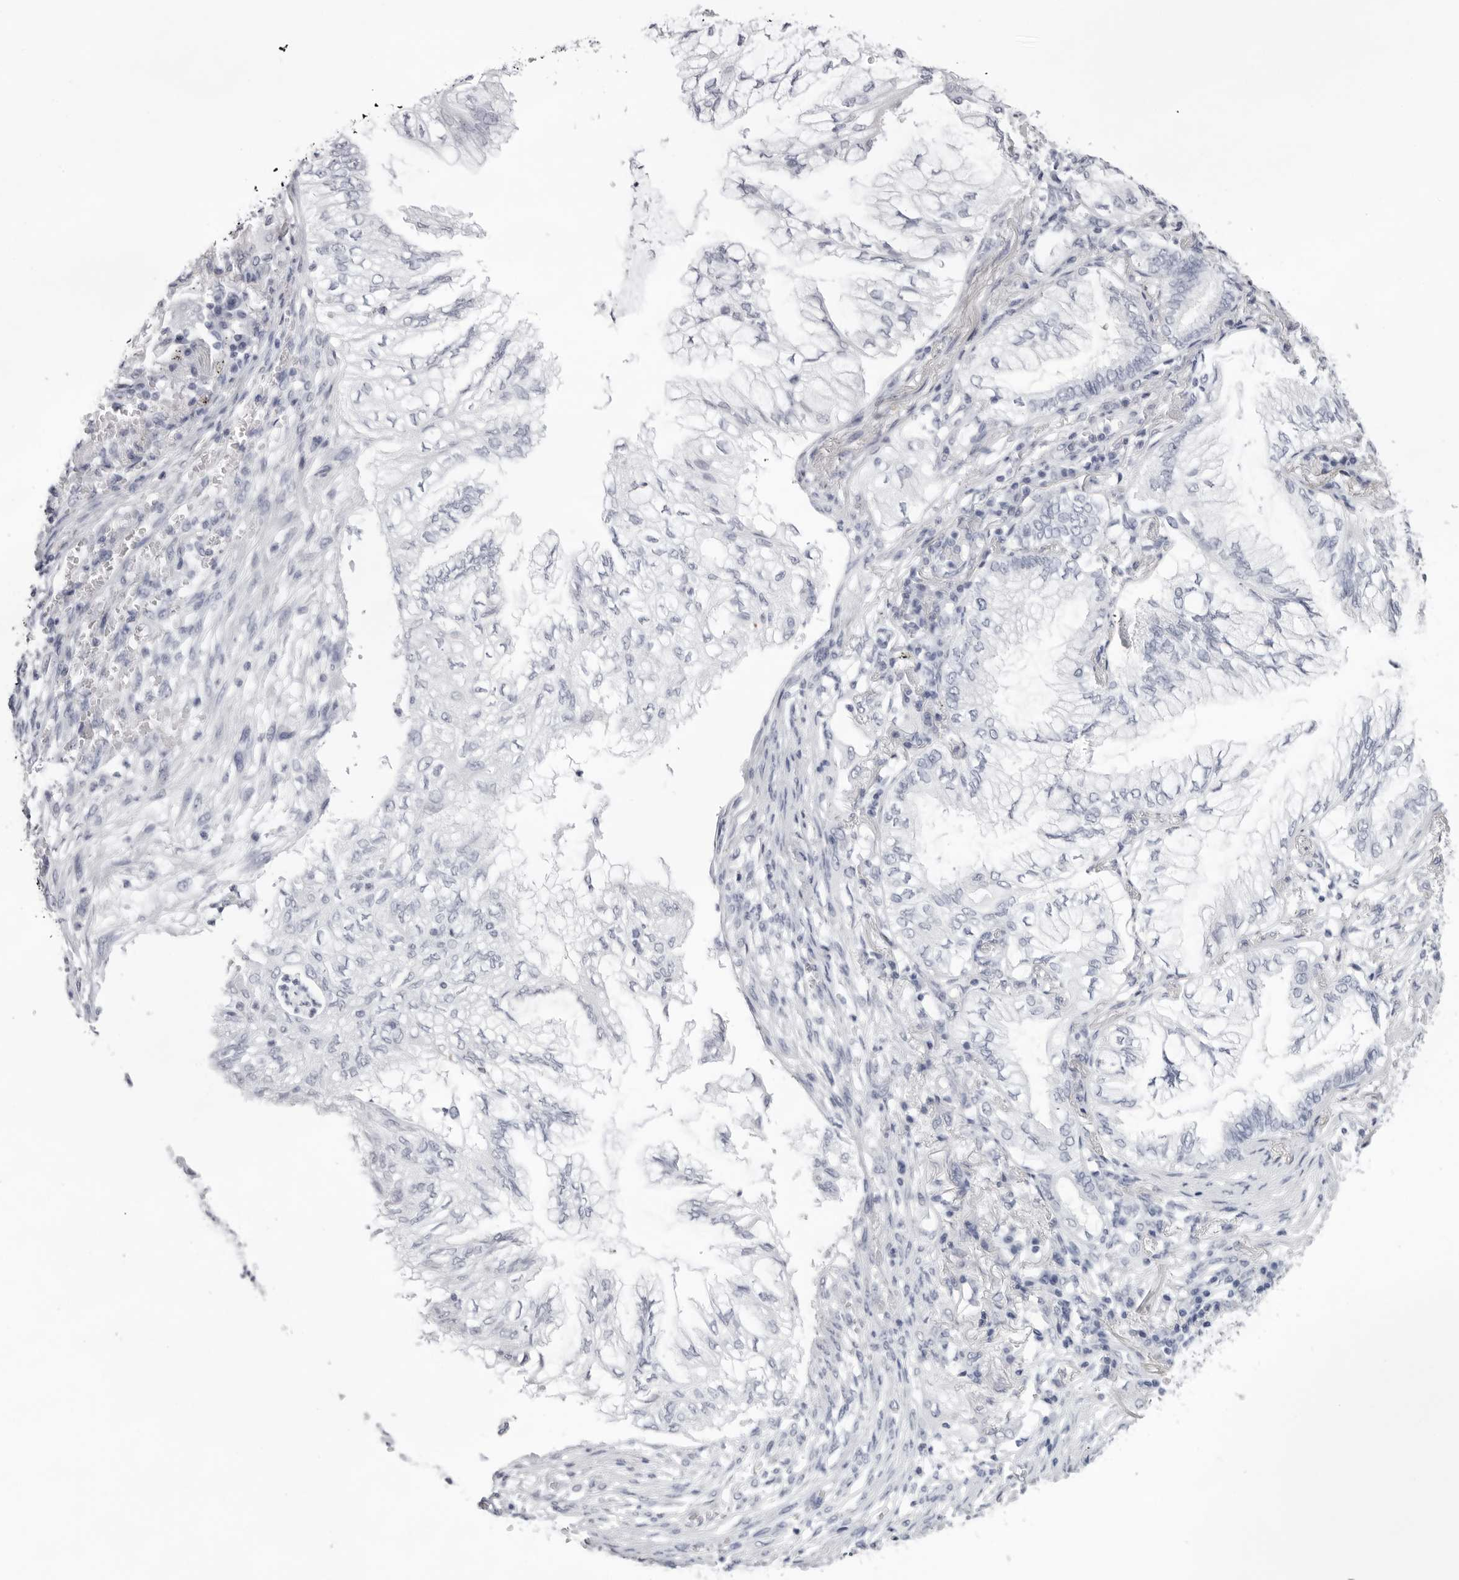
{"staining": {"intensity": "negative", "quantity": "none", "location": "none"}, "tissue": "lung cancer", "cell_type": "Tumor cells", "image_type": "cancer", "snomed": [{"axis": "morphology", "description": "Adenocarcinoma, NOS"}, {"axis": "topography", "description": "Lung"}], "caption": "Immunohistochemical staining of human lung adenocarcinoma shows no significant staining in tumor cells.", "gene": "TMOD4", "patient": {"sex": "female", "age": 70}}